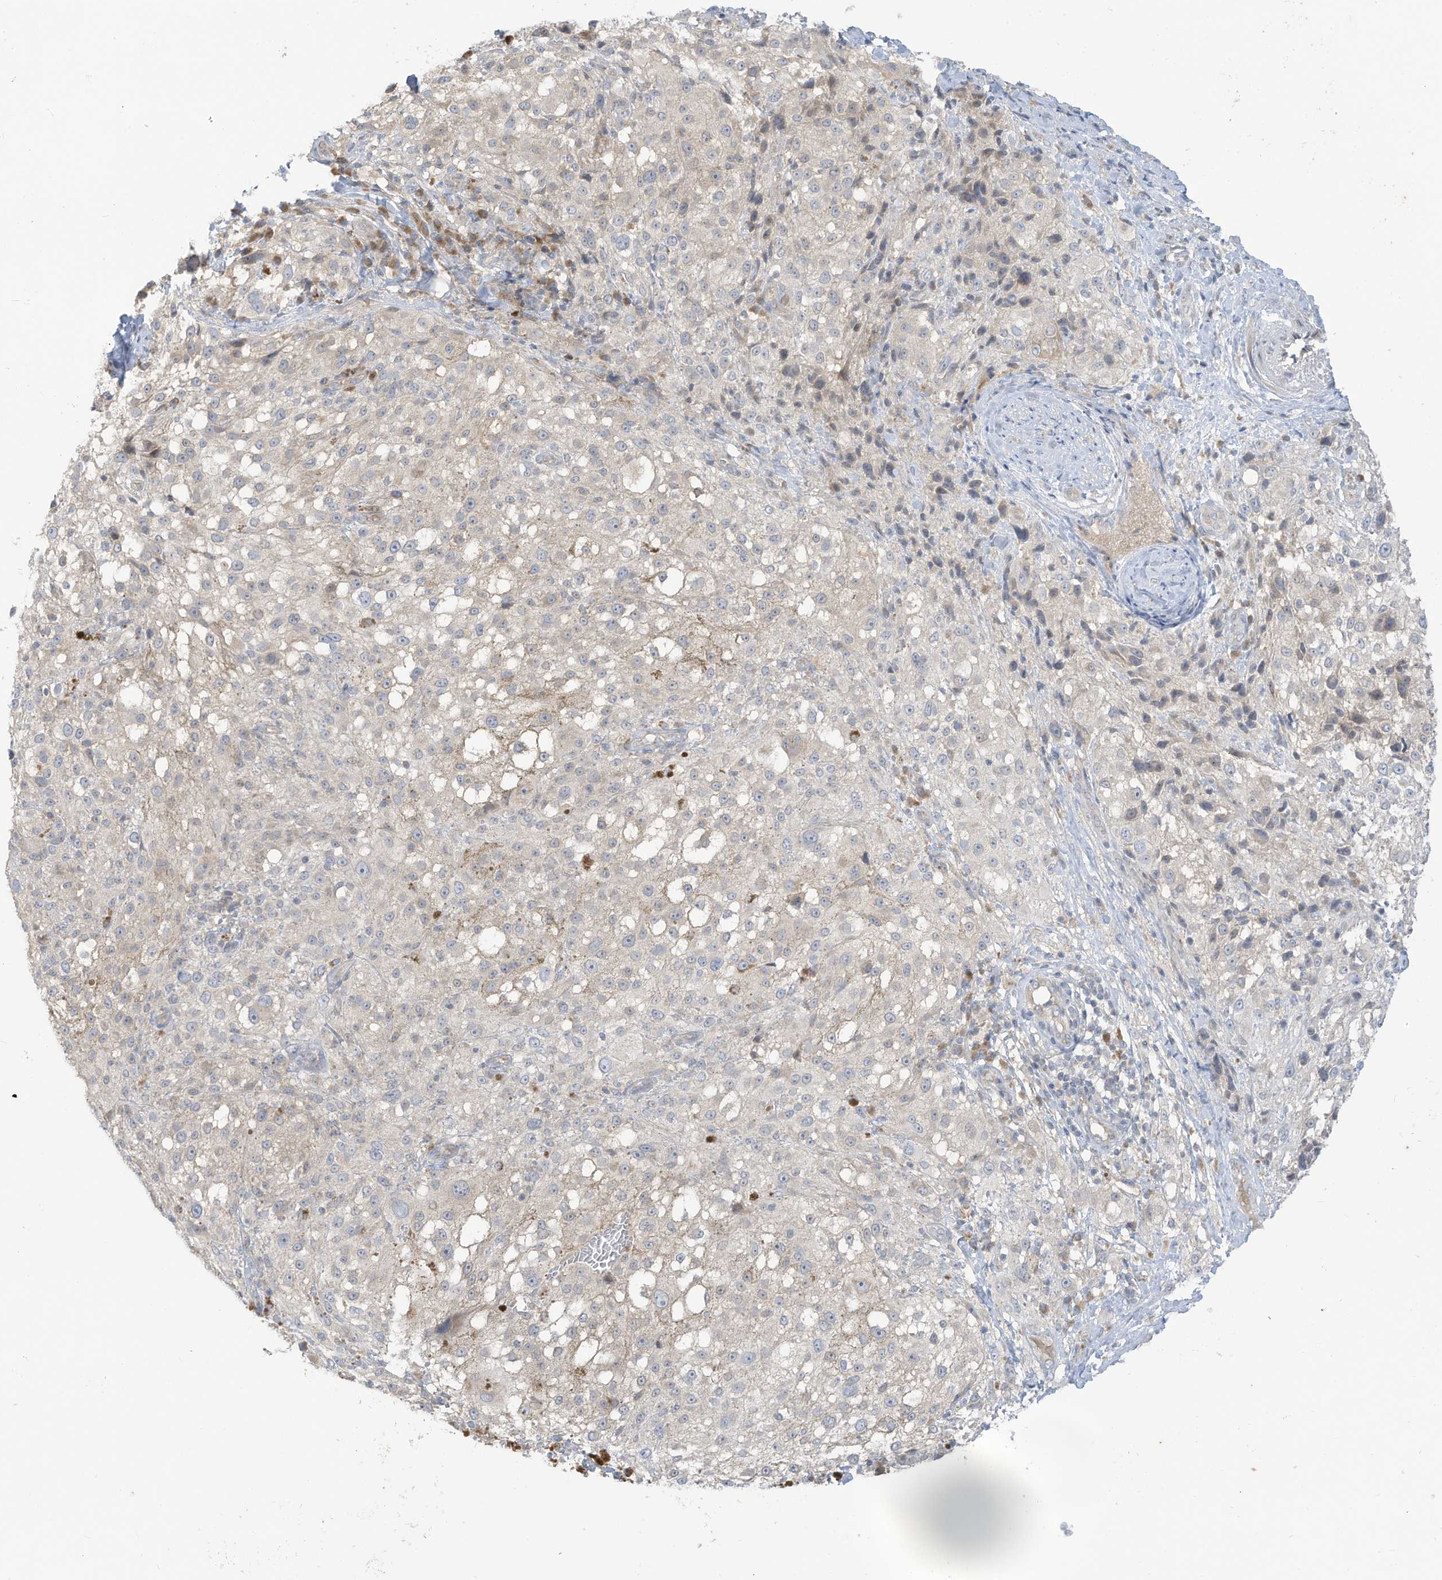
{"staining": {"intensity": "negative", "quantity": "none", "location": "none"}, "tissue": "melanoma", "cell_type": "Tumor cells", "image_type": "cancer", "snomed": [{"axis": "morphology", "description": "Necrosis, NOS"}, {"axis": "morphology", "description": "Malignant melanoma, NOS"}, {"axis": "topography", "description": "Skin"}], "caption": "Human melanoma stained for a protein using immunohistochemistry displays no expression in tumor cells.", "gene": "LRRN2", "patient": {"sex": "female", "age": 87}}